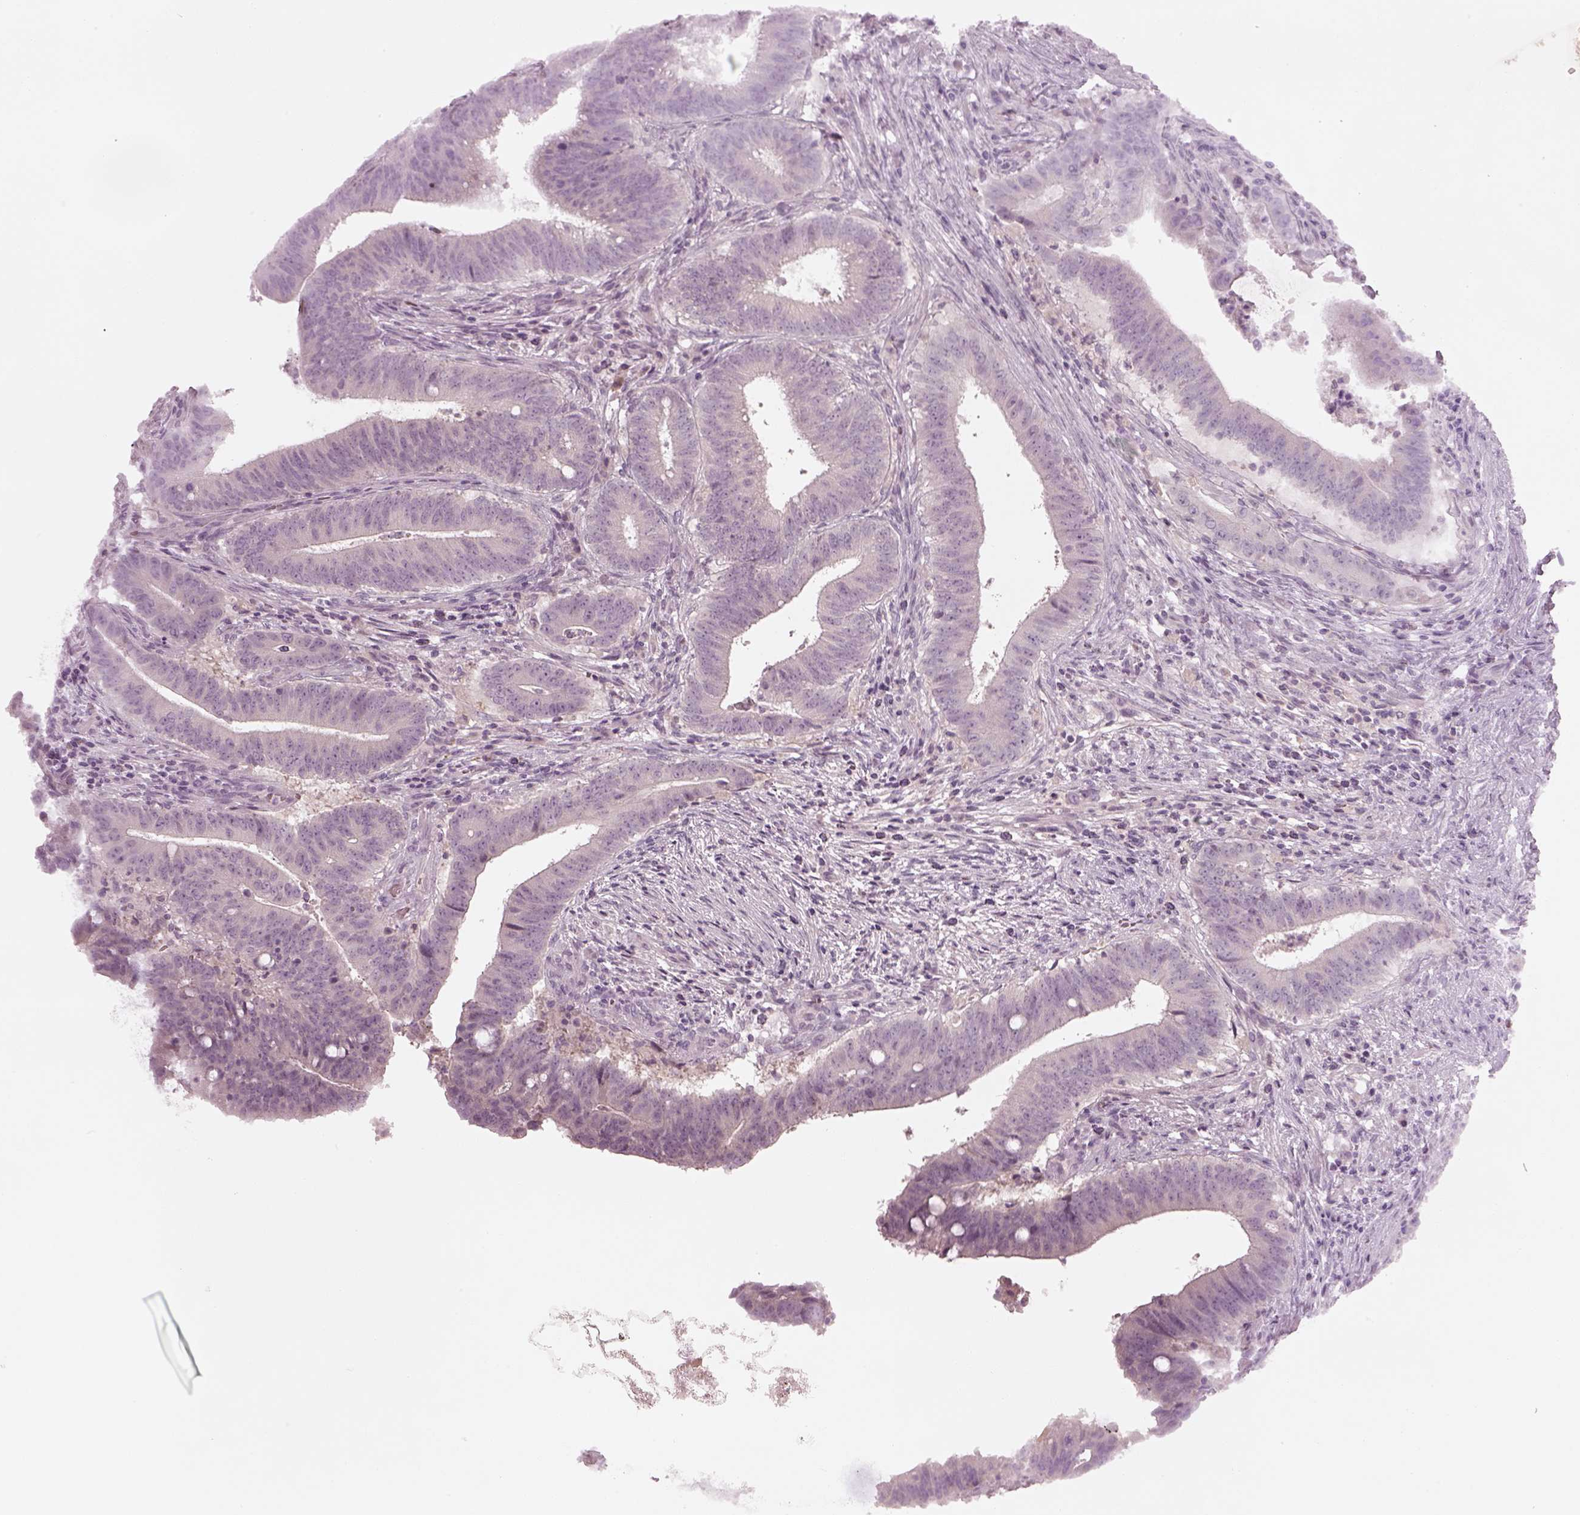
{"staining": {"intensity": "negative", "quantity": "none", "location": "none"}, "tissue": "colorectal cancer", "cell_type": "Tumor cells", "image_type": "cancer", "snomed": [{"axis": "morphology", "description": "Adenocarcinoma, NOS"}, {"axis": "topography", "description": "Colon"}], "caption": "The micrograph shows no staining of tumor cells in colorectal cancer.", "gene": "SPATA6L", "patient": {"sex": "female", "age": 43}}